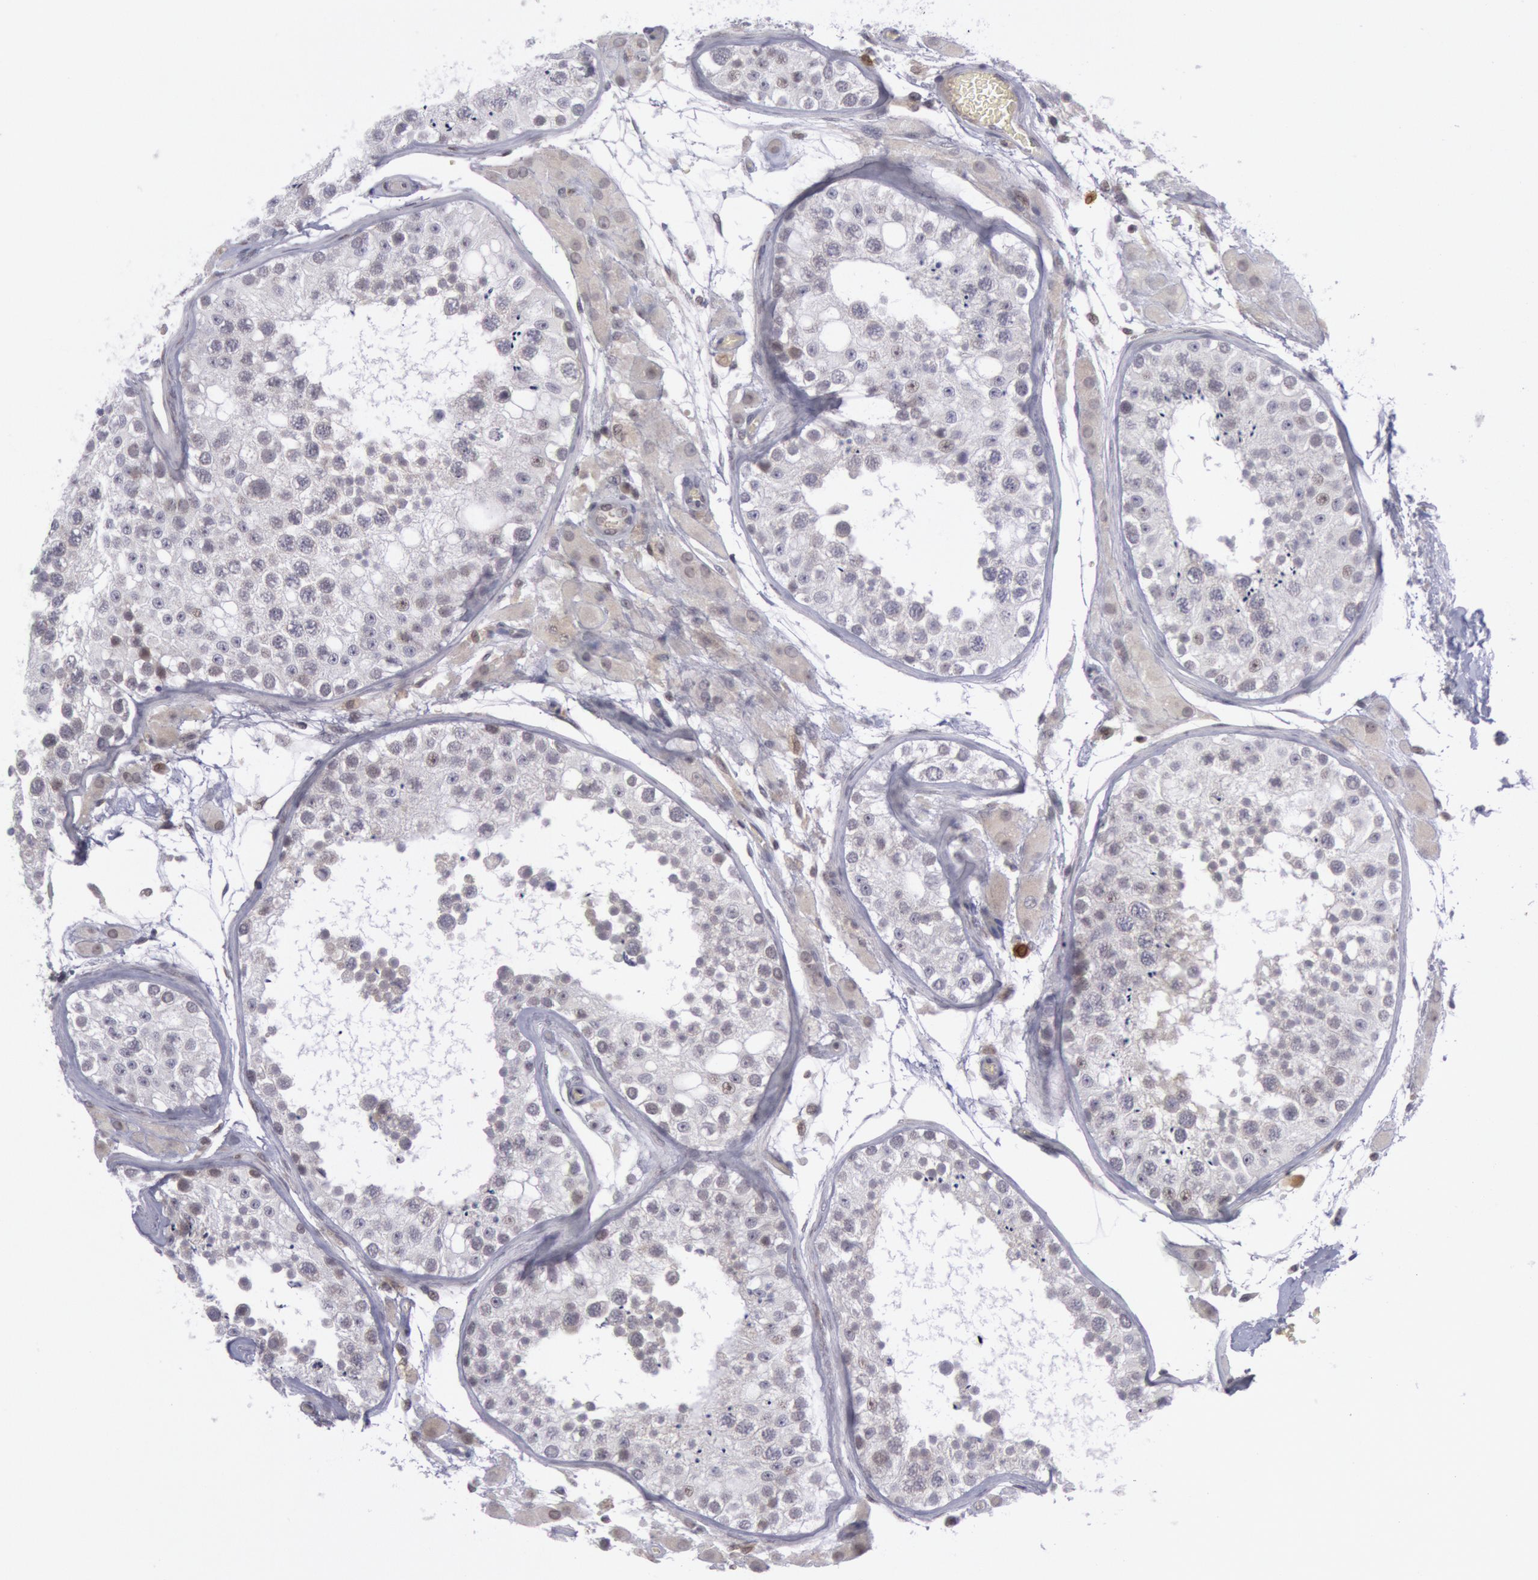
{"staining": {"intensity": "negative", "quantity": "none", "location": "none"}, "tissue": "testis", "cell_type": "Cells in seminiferous ducts", "image_type": "normal", "snomed": [{"axis": "morphology", "description": "Normal tissue, NOS"}, {"axis": "topography", "description": "Testis"}], "caption": "Immunohistochemistry (IHC) of benign testis demonstrates no positivity in cells in seminiferous ducts. (DAB IHC with hematoxylin counter stain).", "gene": "PTGS2", "patient": {"sex": "male", "age": 26}}